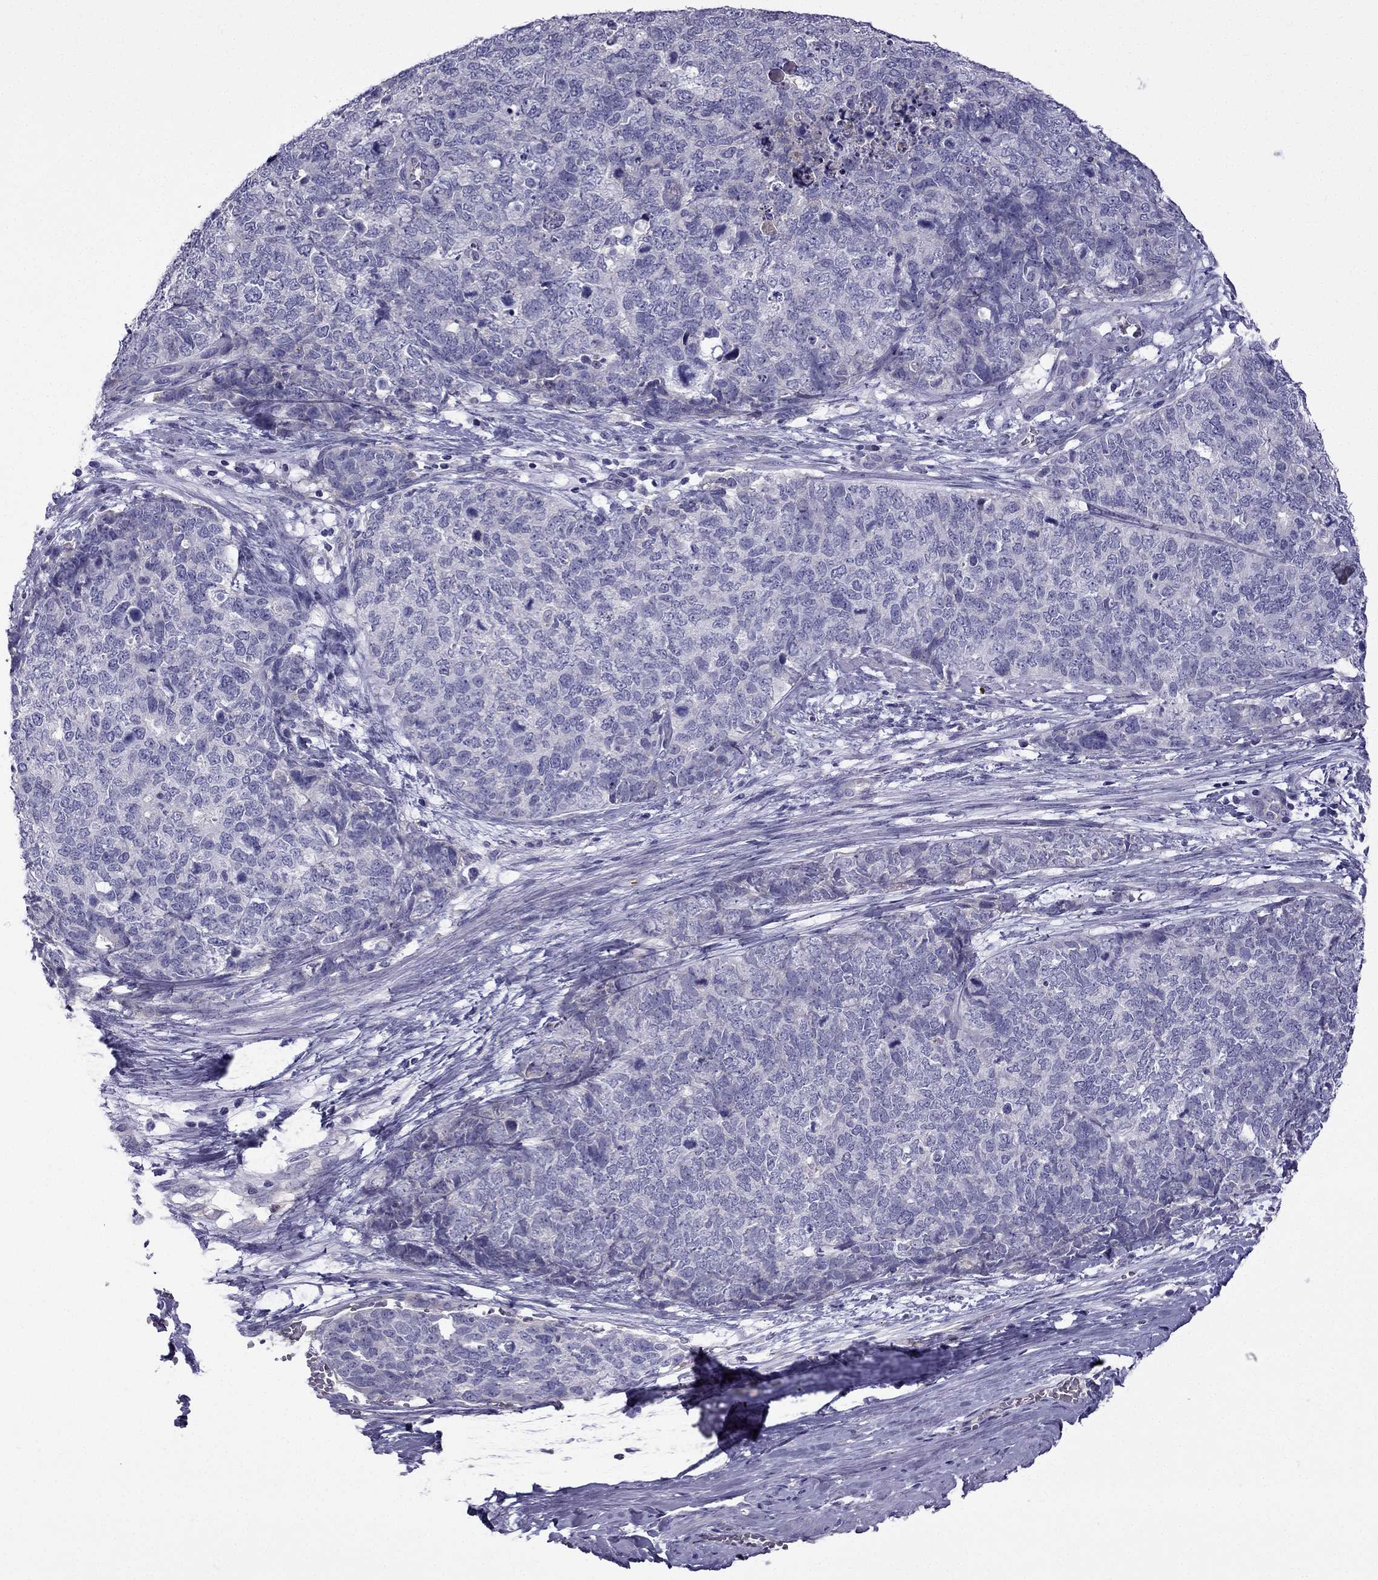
{"staining": {"intensity": "negative", "quantity": "none", "location": "none"}, "tissue": "cervical cancer", "cell_type": "Tumor cells", "image_type": "cancer", "snomed": [{"axis": "morphology", "description": "Squamous cell carcinoma, NOS"}, {"axis": "topography", "description": "Cervix"}], "caption": "Cervical cancer (squamous cell carcinoma) stained for a protein using IHC displays no positivity tumor cells.", "gene": "STOML3", "patient": {"sex": "female", "age": 63}}